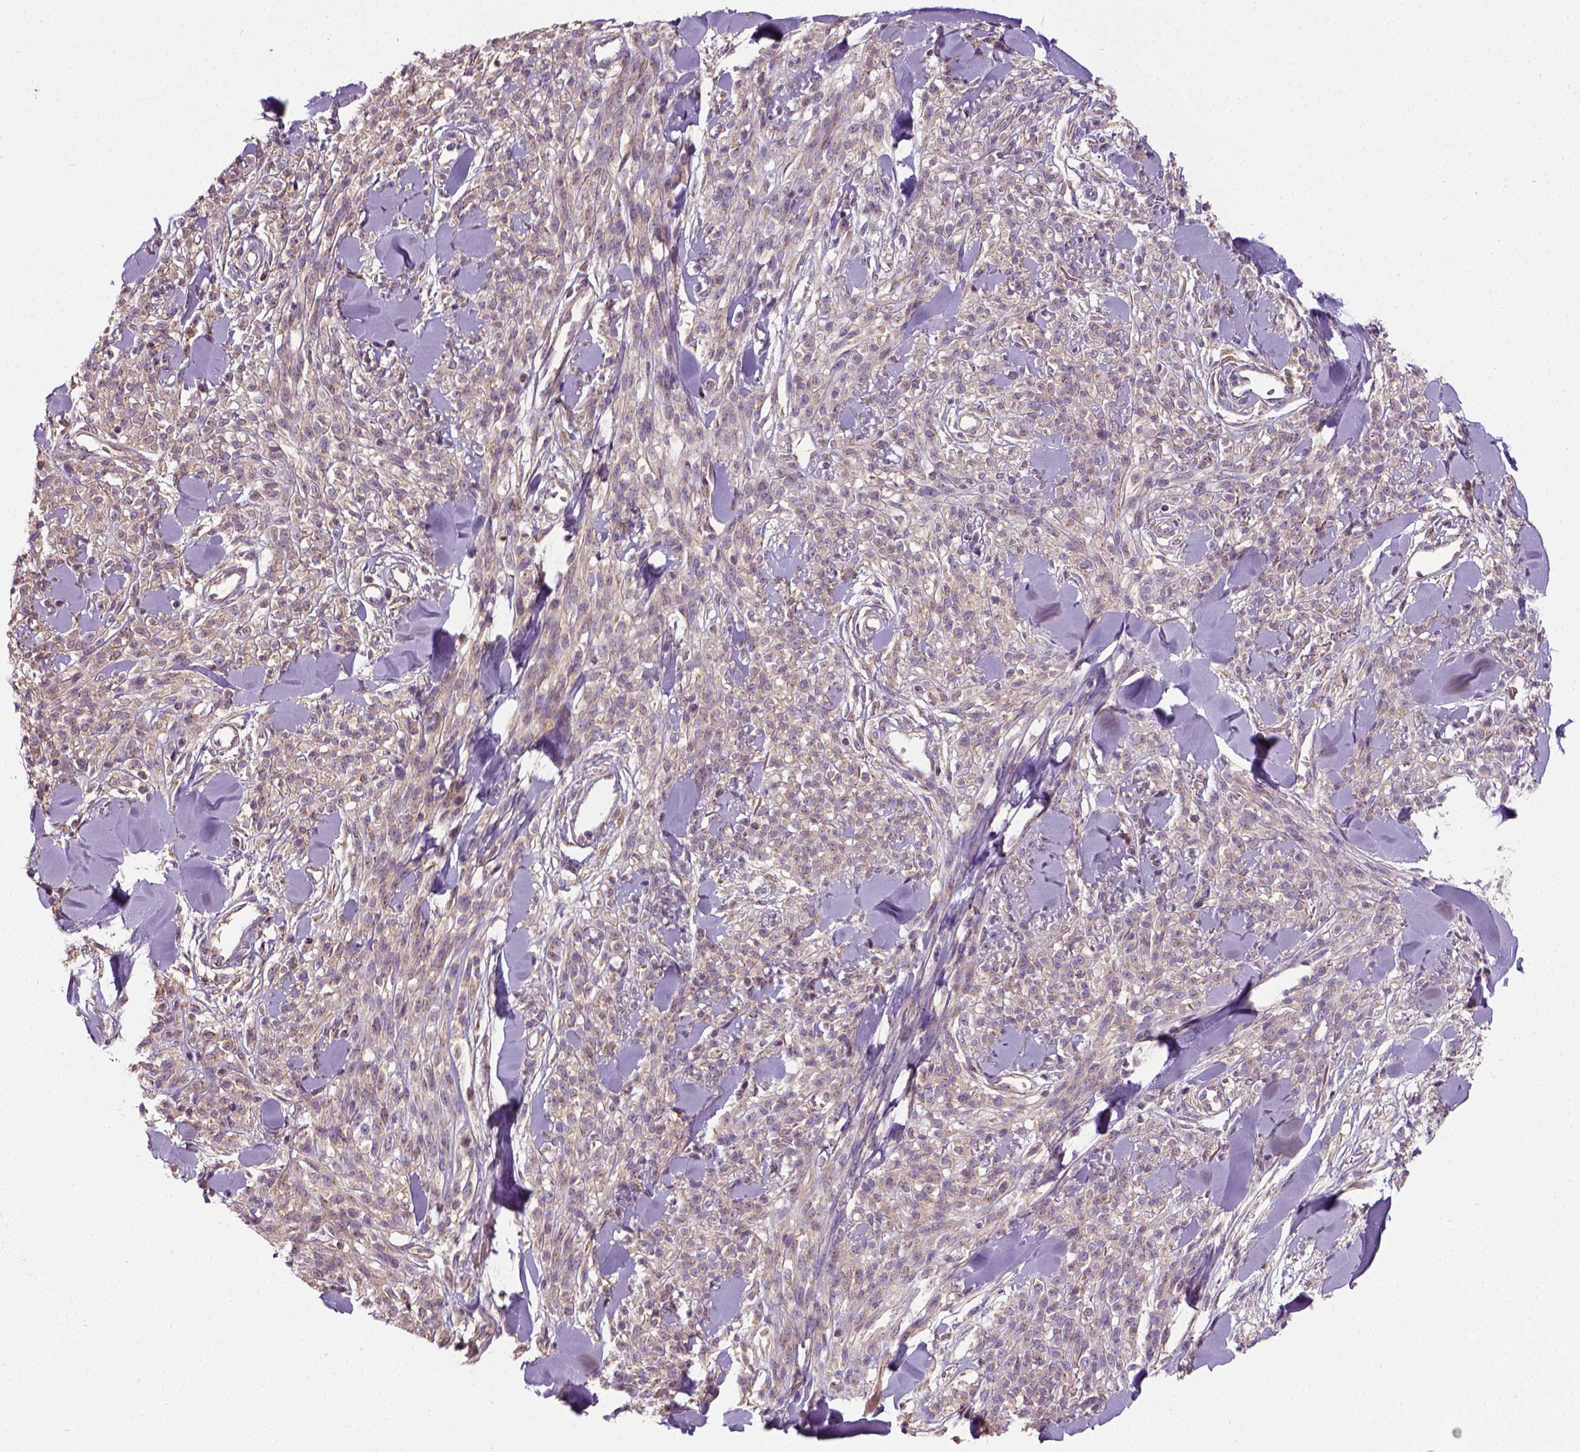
{"staining": {"intensity": "weak", "quantity": ">75%", "location": "cytoplasmic/membranous,nuclear"}, "tissue": "melanoma", "cell_type": "Tumor cells", "image_type": "cancer", "snomed": [{"axis": "morphology", "description": "Malignant melanoma, NOS"}, {"axis": "topography", "description": "Skin"}, {"axis": "topography", "description": "Skin of trunk"}], "caption": "Human melanoma stained for a protein (brown) exhibits weak cytoplasmic/membranous and nuclear positive staining in about >75% of tumor cells.", "gene": "CRACR2A", "patient": {"sex": "male", "age": 74}}